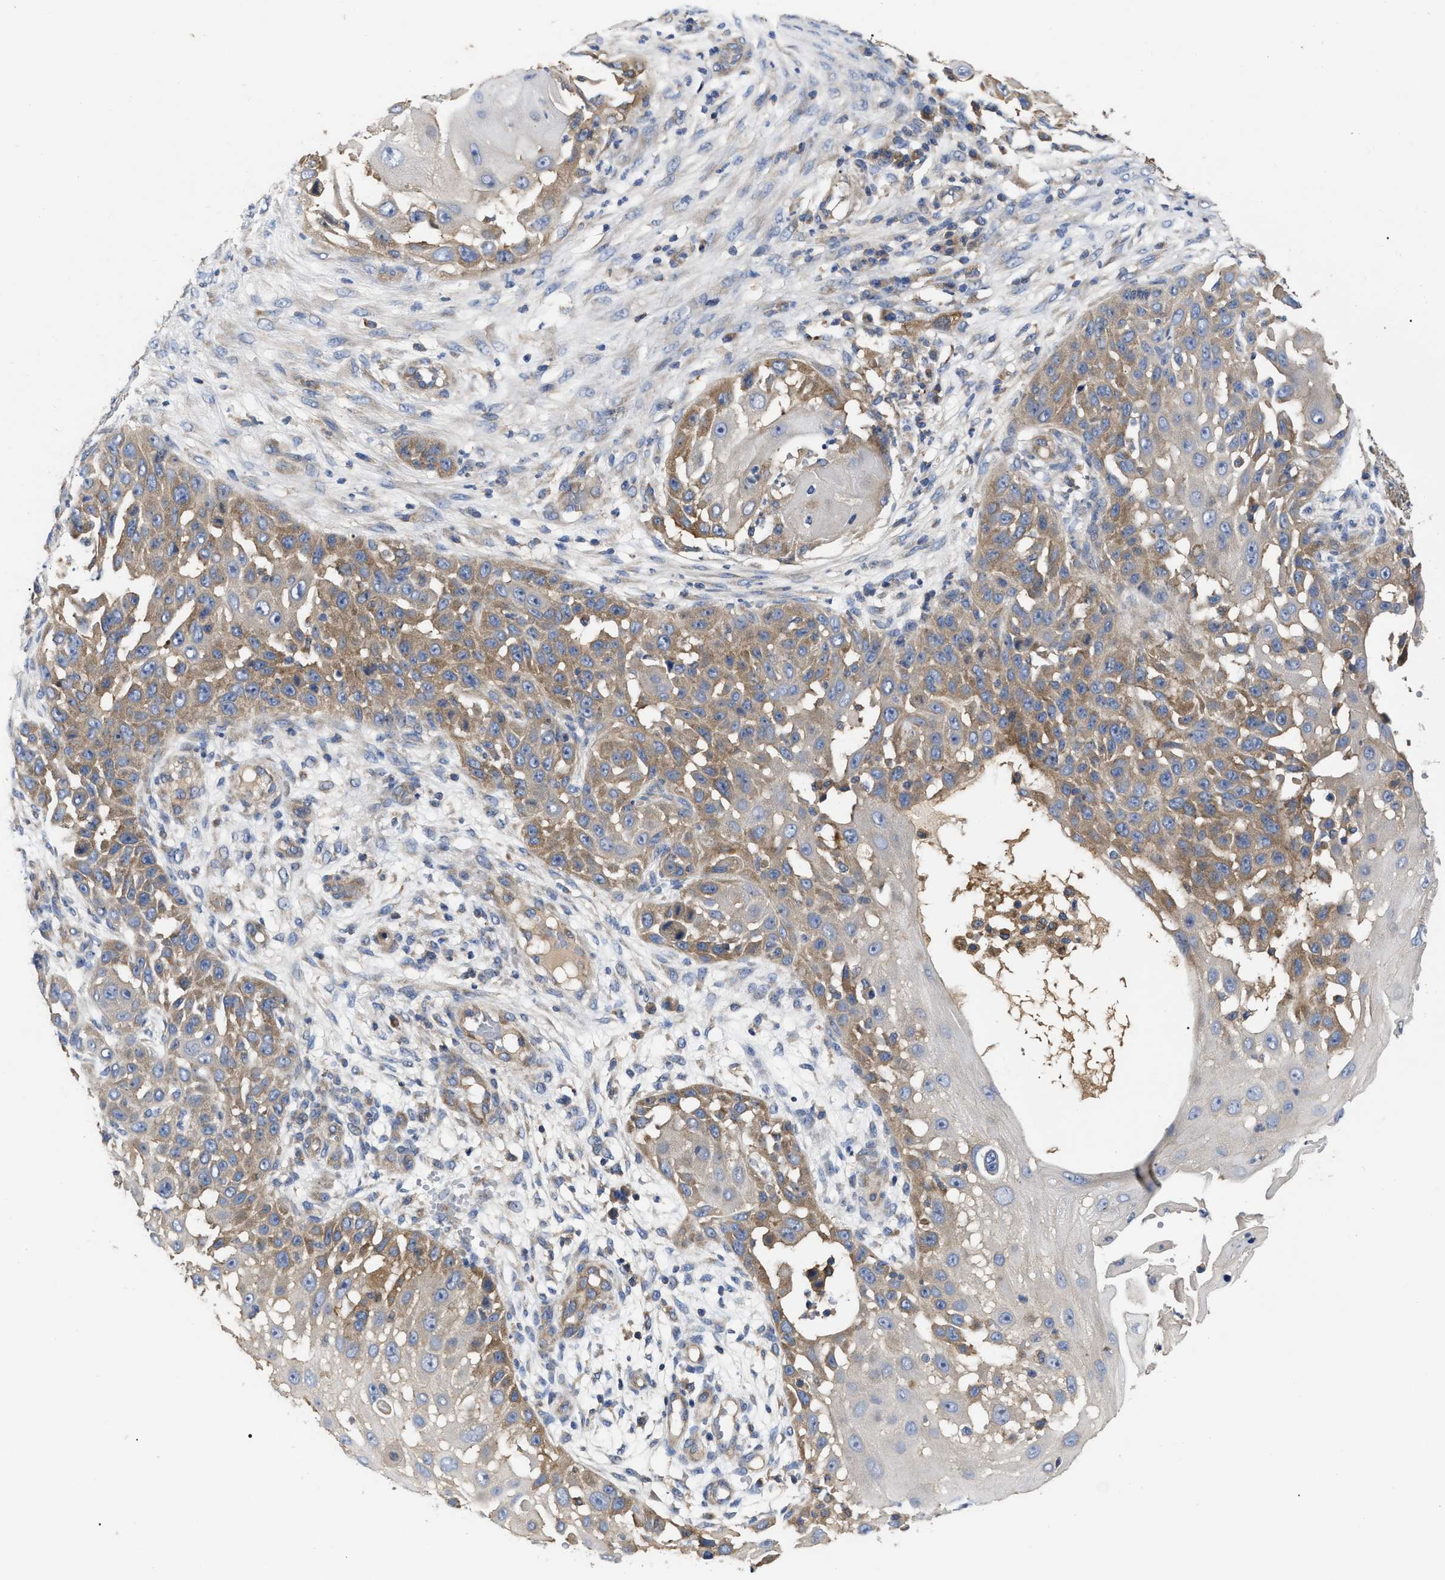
{"staining": {"intensity": "weak", "quantity": ">75%", "location": "cytoplasmic/membranous"}, "tissue": "skin cancer", "cell_type": "Tumor cells", "image_type": "cancer", "snomed": [{"axis": "morphology", "description": "Squamous cell carcinoma, NOS"}, {"axis": "topography", "description": "Skin"}], "caption": "Protein expression analysis of human squamous cell carcinoma (skin) reveals weak cytoplasmic/membranous staining in about >75% of tumor cells.", "gene": "RAP1GDS1", "patient": {"sex": "female", "age": 44}}